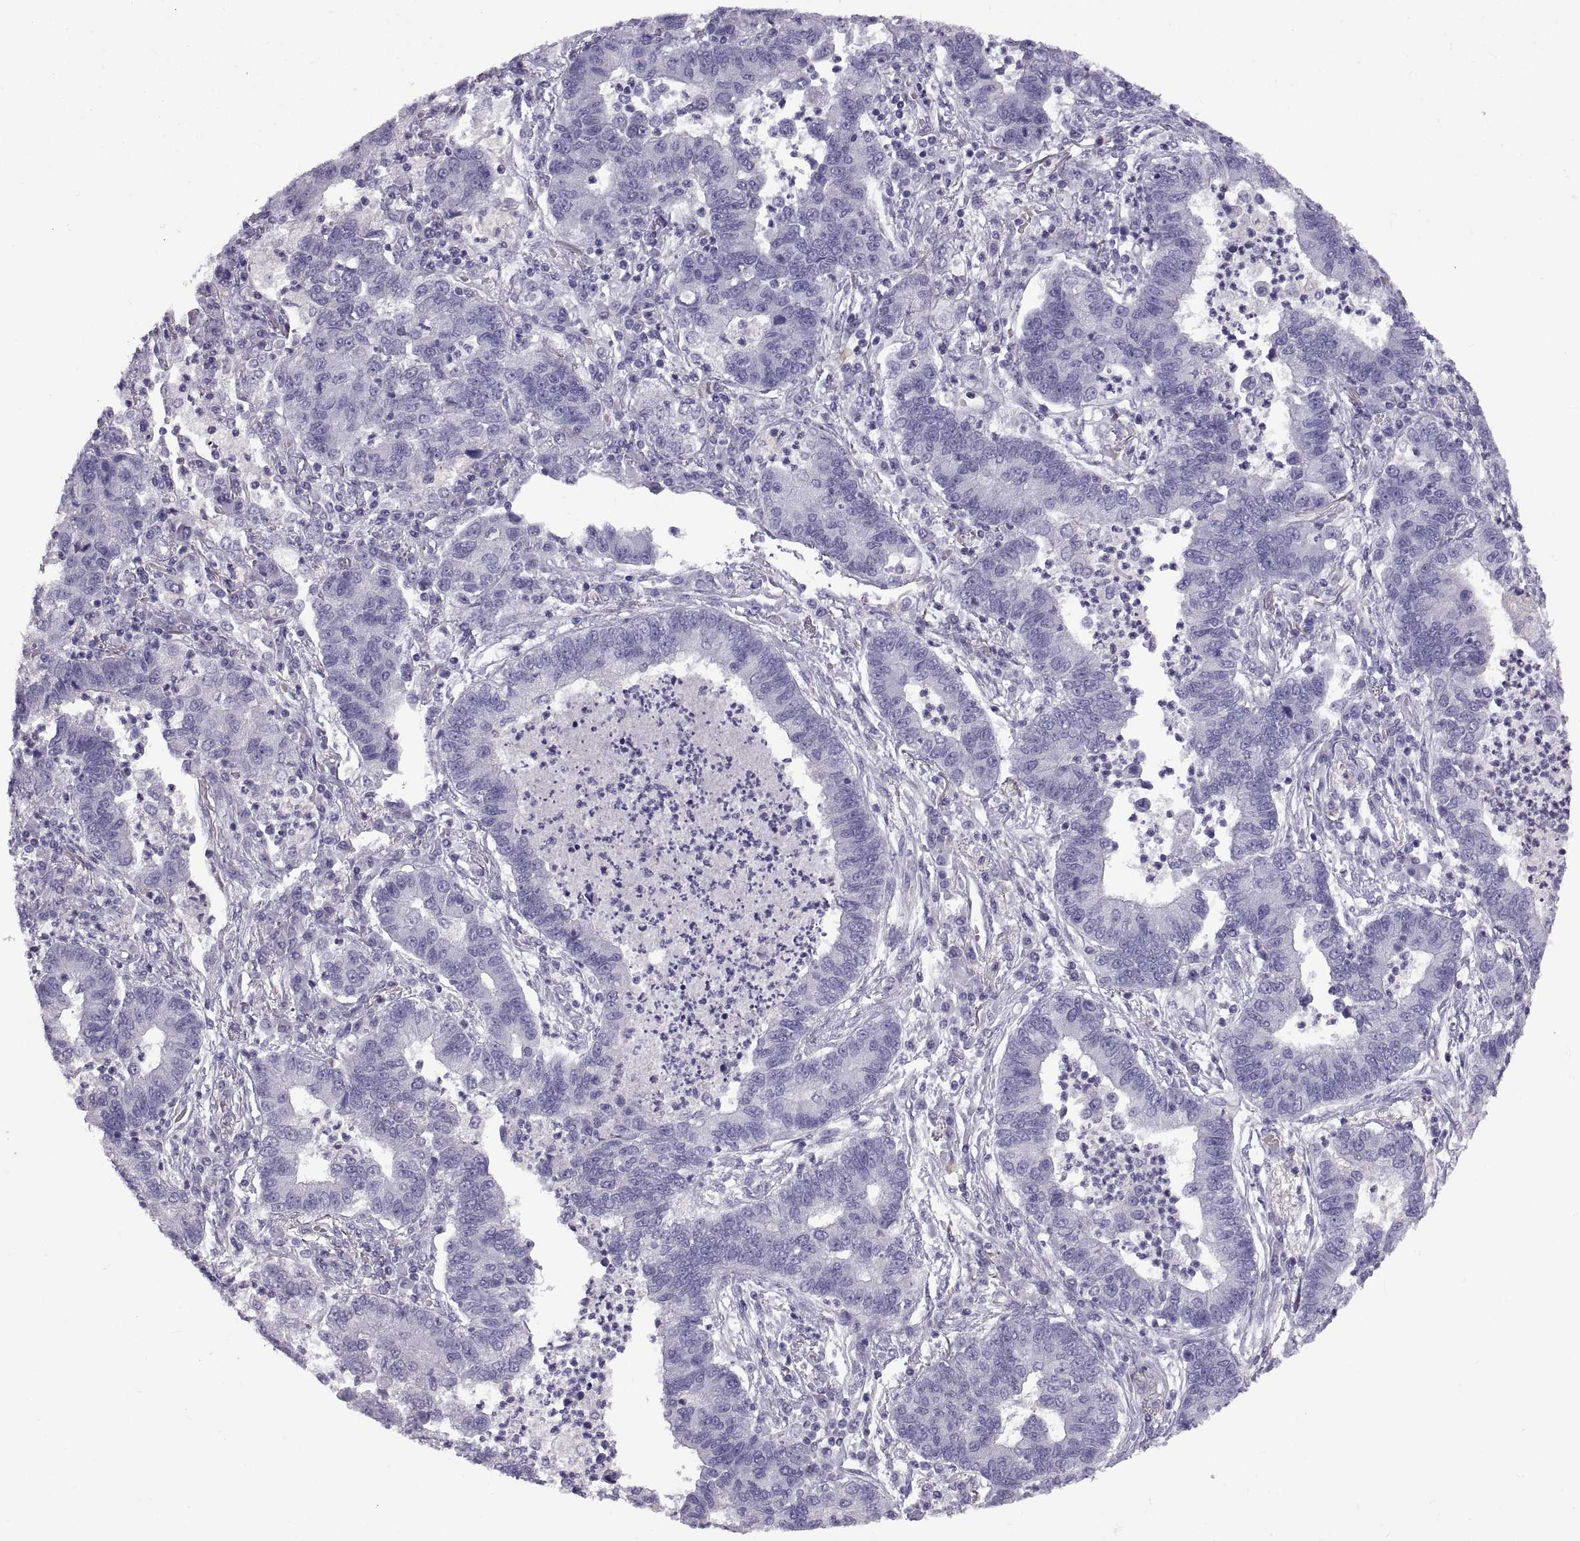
{"staining": {"intensity": "negative", "quantity": "none", "location": "none"}, "tissue": "lung cancer", "cell_type": "Tumor cells", "image_type": "cancer", "snomed": [{"axis": "morphology", "description": "Adenocarcinoma, NOS"}, {"axis": "topography", "description": "Lung"}], "caption": "Histopathology image shows no protein positivity in tumor cells of lung cancer (adenocarcinoma) tissue.", "gene": "CRYBB3", "patient": {"sex": "female", "age": 57}}